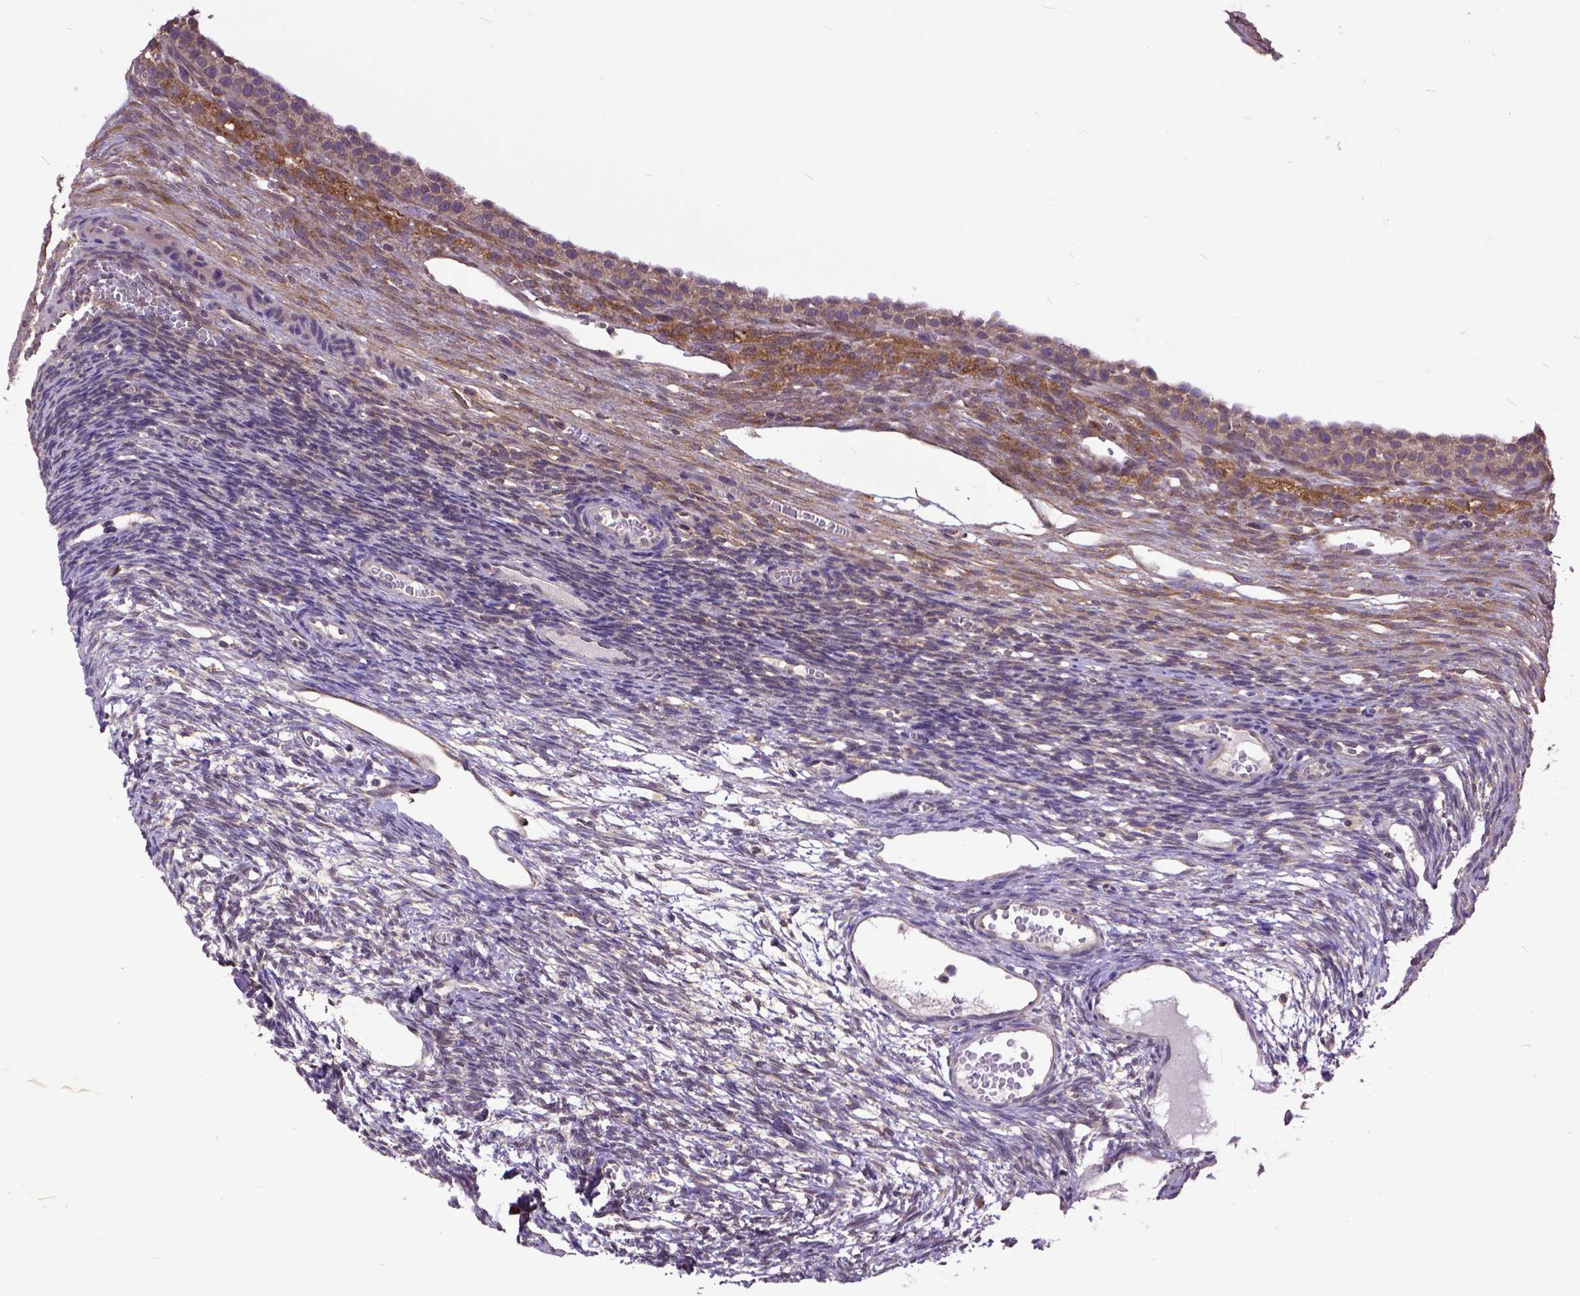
{"staining": {"intensity": "strong", "quantity": ">75%", "location": "cytoplasmic/membranous"}, "tissue": "ovary", "cell_type": "Follicle cells", "image_type": "normal", "snomed": [{"axis": "morphology", "description": "Normal tissue, NOS"}, {"axis": "topography", "description": "Ovary"}], "caption": "Strong cytoplasmic/membranous positivity is identified in approximately >75% of follicle cells in benign ovary.", "gene": "ARL1", "patient": {"sex": "female", "age": 34}}